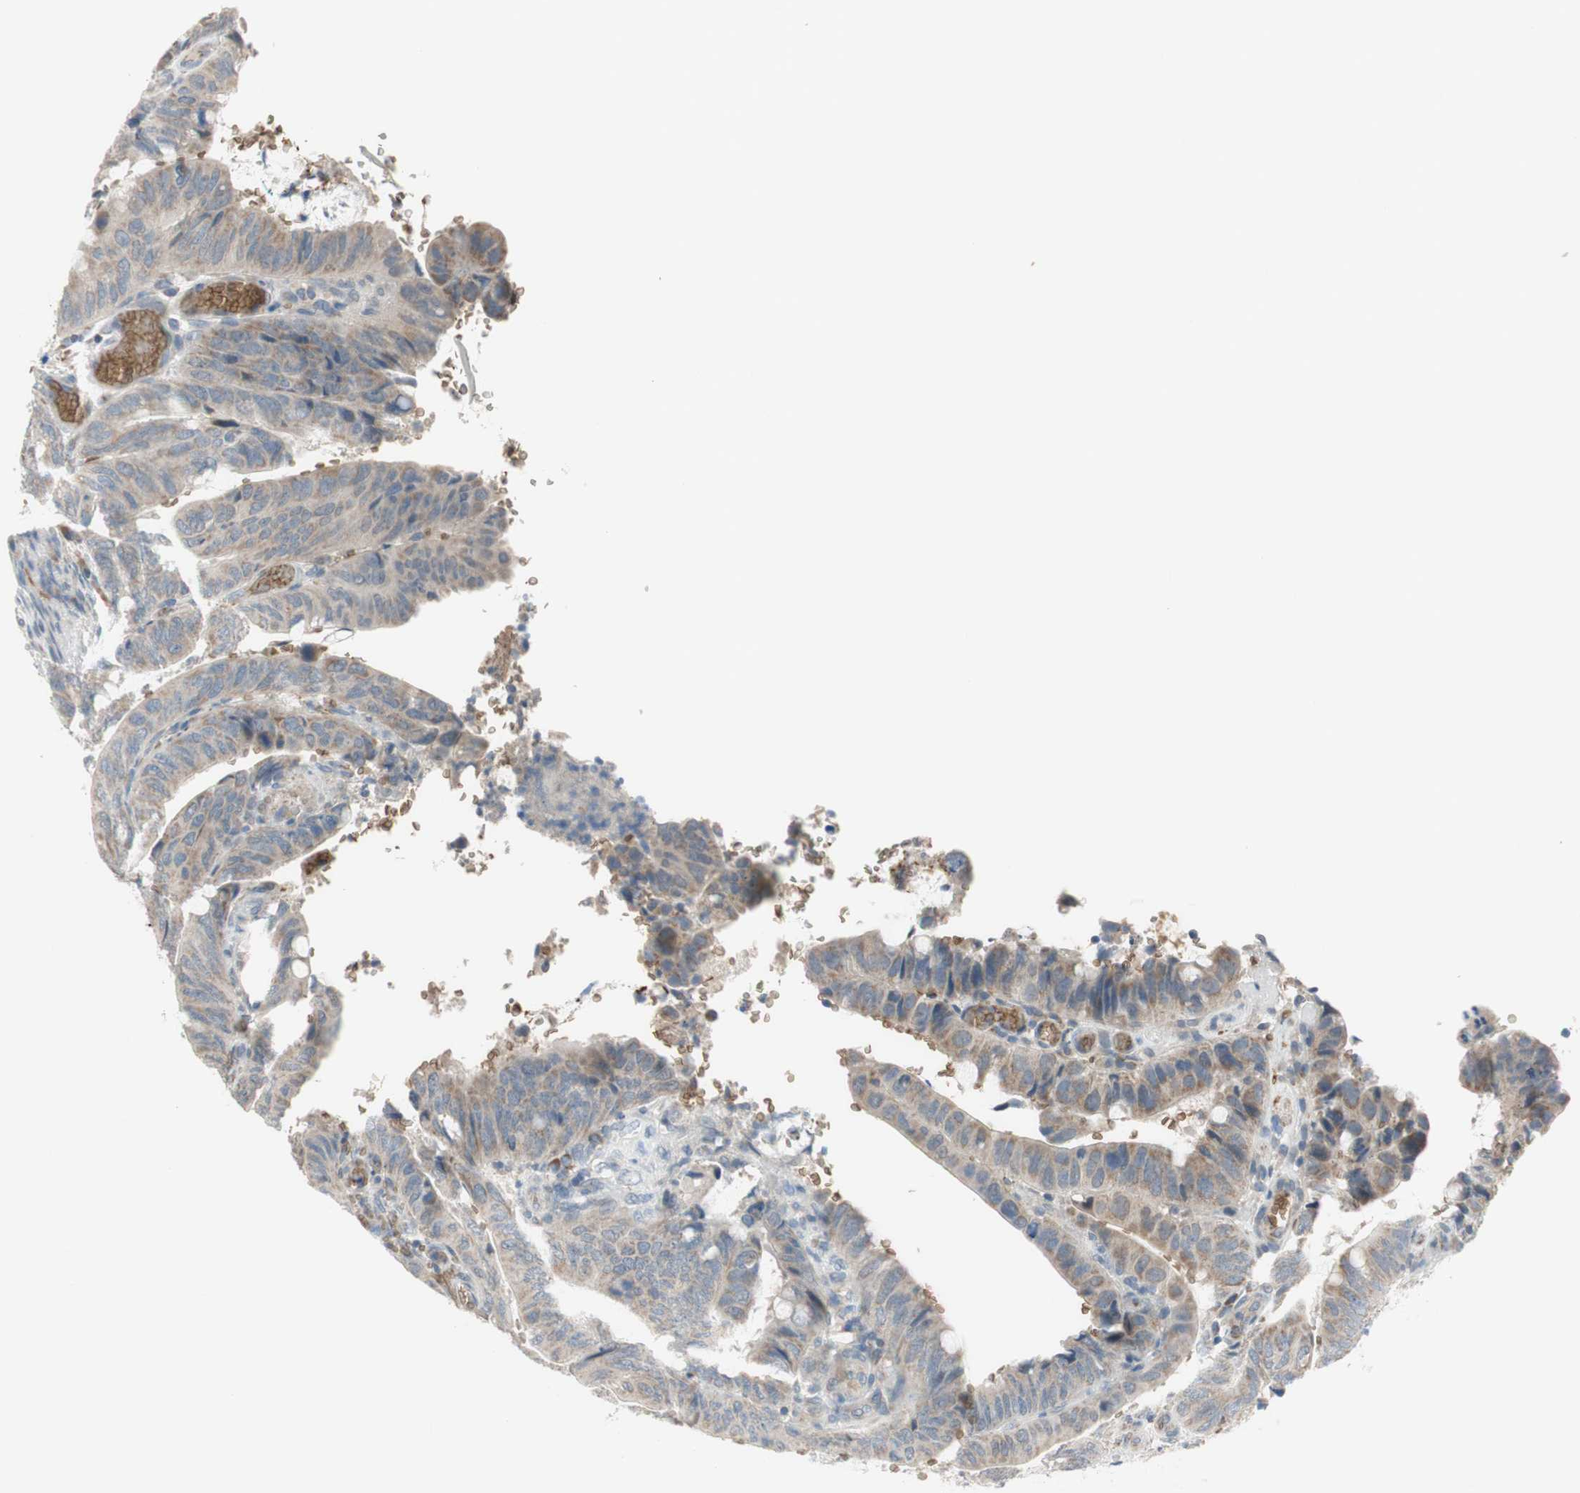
{"staining": {"intensity": "weak", "quantity": ">75%", "location": "cytoplasmic/membranous"}, "tissue": "colorectal cancer", "cell_type": "Tumor cells", "image_type": "cancer", "snomed": [{"axis": "morphology", "description": "Normal tissue, NOS"}, {"axis": "morphology", "description": "Adenocarcinoma, NOS"}, {"axis": "topography", "description": "Rectum"}, {"axis": "topography", "description": "Peripheral nerve tissue"}], "caption": "Tumor cells demonstrate low levels of weak cytoplasmic/membranous expression in about >75% of cells in human colorectal cancer (adenocarcinoma). (Stains: DAB in brown, nuclei in blue, Microscopy: brightfield microscopy at high magnification).", "gene": "GYPC", "patient": {"sex": "male", "age": 92}}